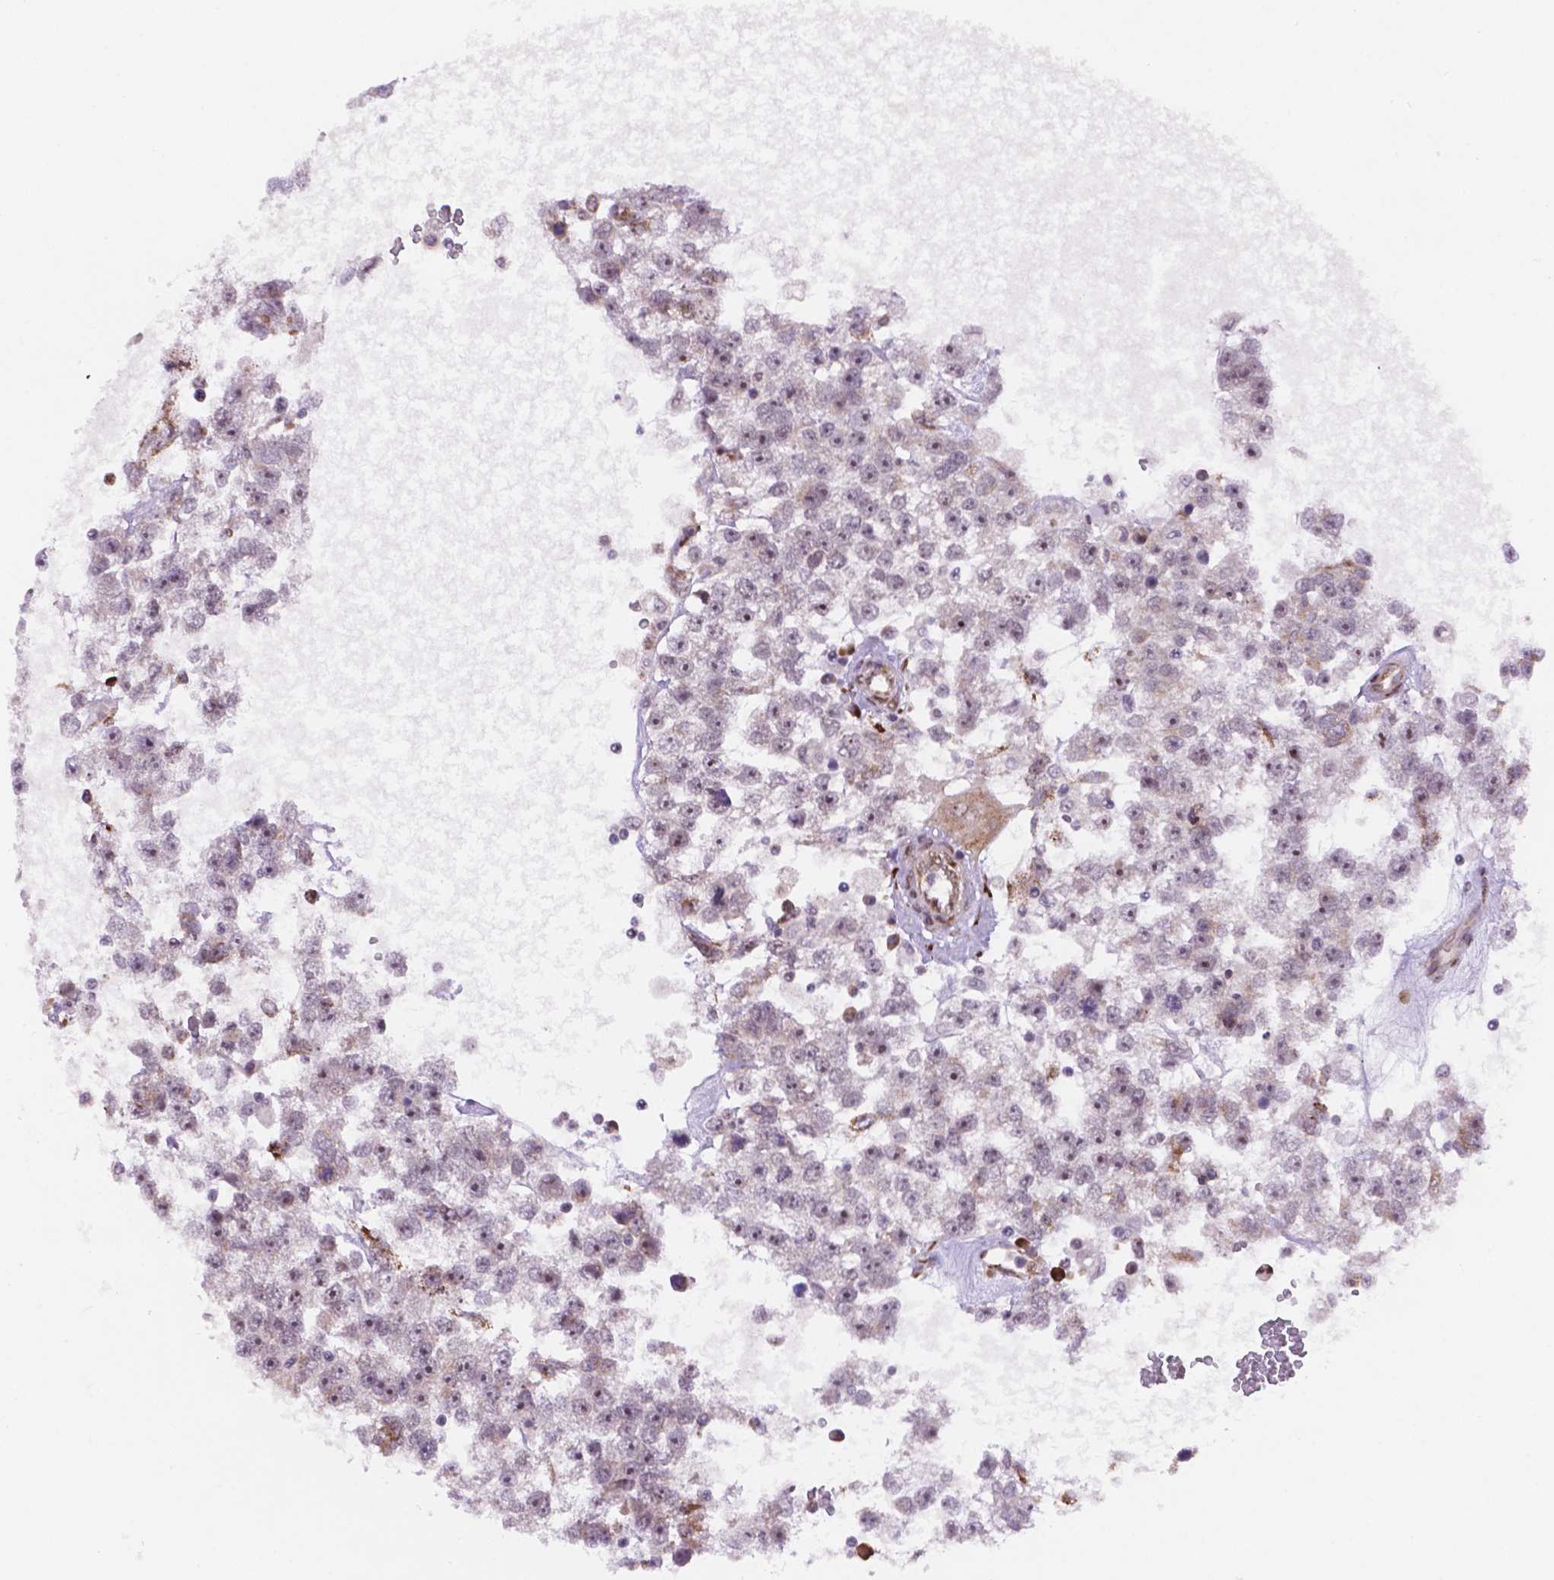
{"staining": {"intensity": "negative", "quantity": "none", "location": "none"}, "tissue": "testis cancer", "cell_type": "Tumor cells", "image_type": "cancer", "snomed": [{"axis": "morphology", "description": "Seminoma, NOS"}, {"axis": "topography", "description": "Testis"}], "caption": "Tumor cells show no significant protein staining in testis seminoma.", "gene": "FNIP1", "patient": {"sex": "male", "age": 34}}